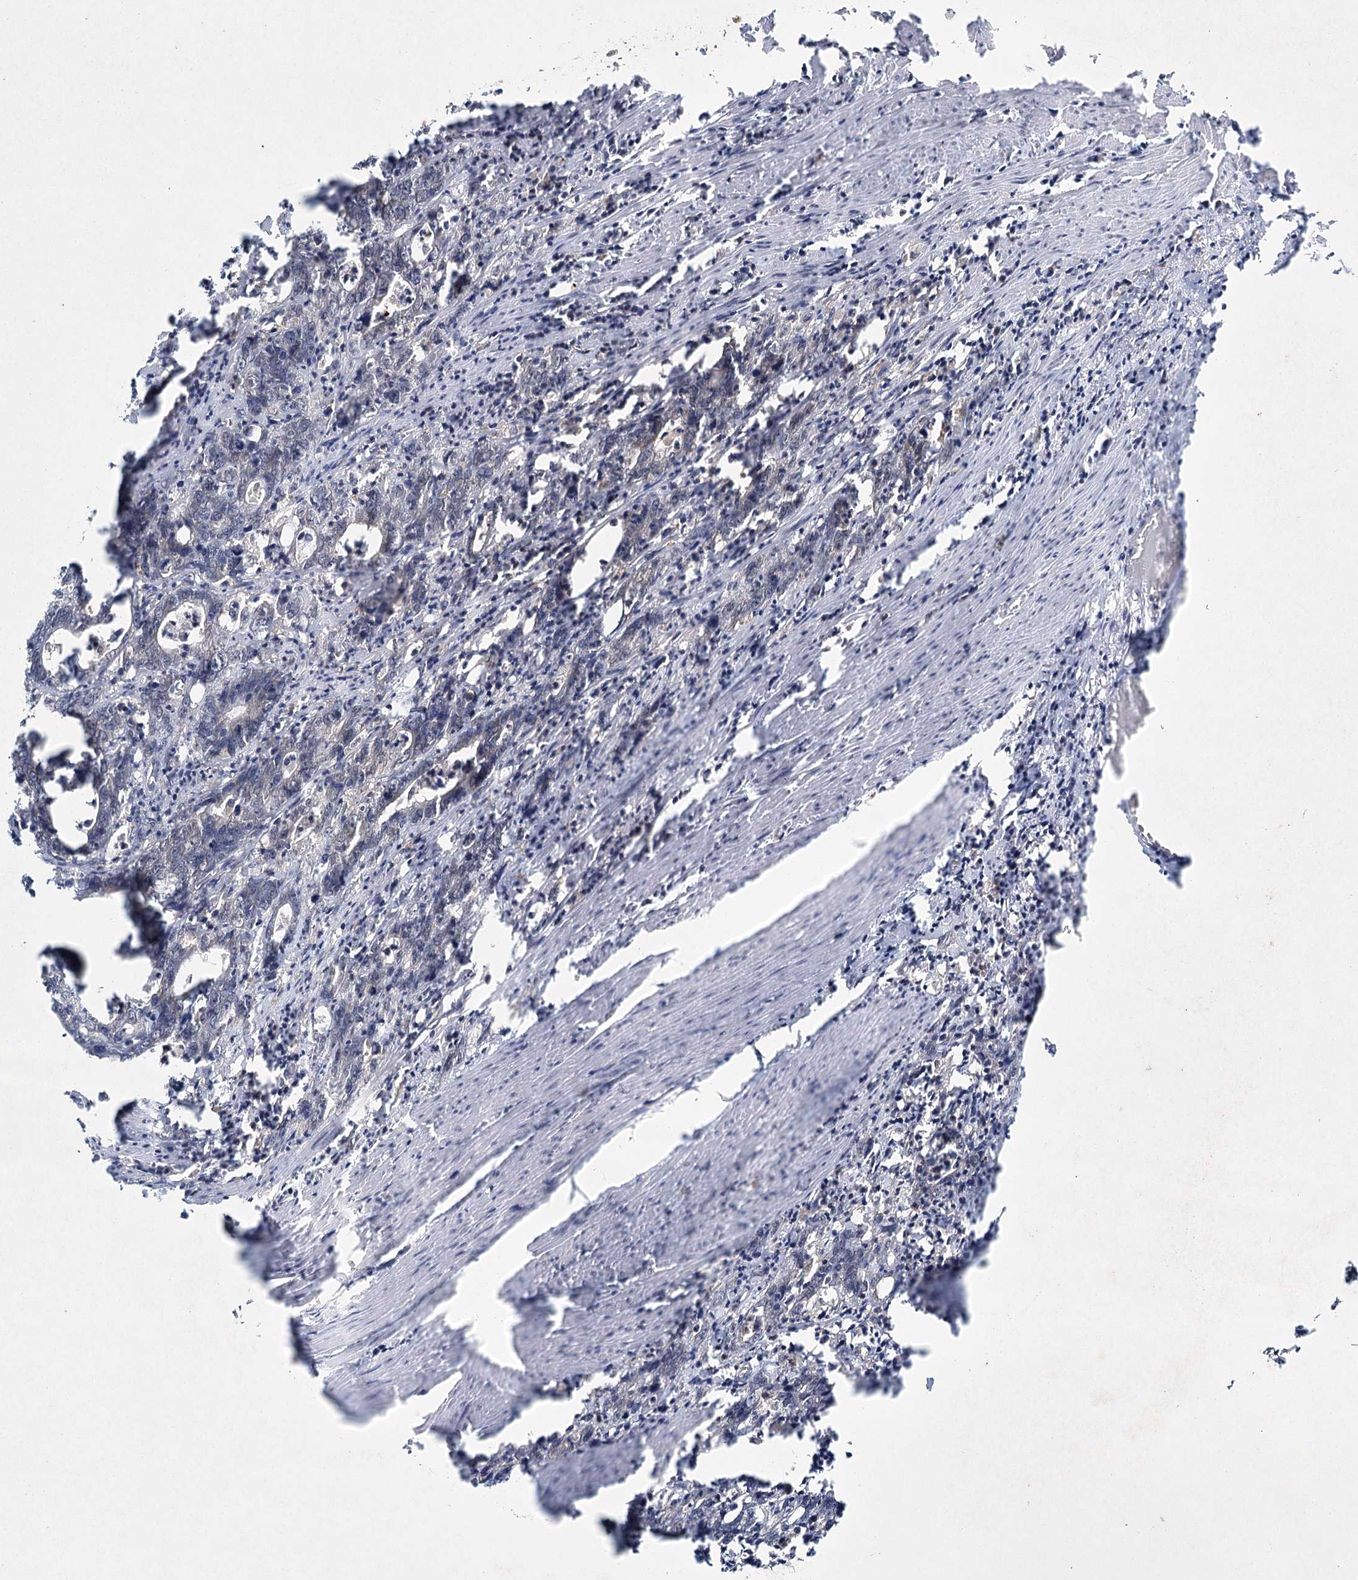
{"staining": {"intensity": "negative", "quantity": "none", "location": "none"}, "tissue": "colorectal cancer", "cell_type": "Tumor cells", "image_type": "cancer", "snomed": [{"axis": "morphology", "description": "Adenocarcinoma, NOS"}, {"axis": "topography", "description": "Colon"}], "caption": "Colorectal cancer was stained to show a protein in brown. There is no significant expression in tumor cells.", "gene": "WDR44", "patient": {"sex": "female", "age": 75}}